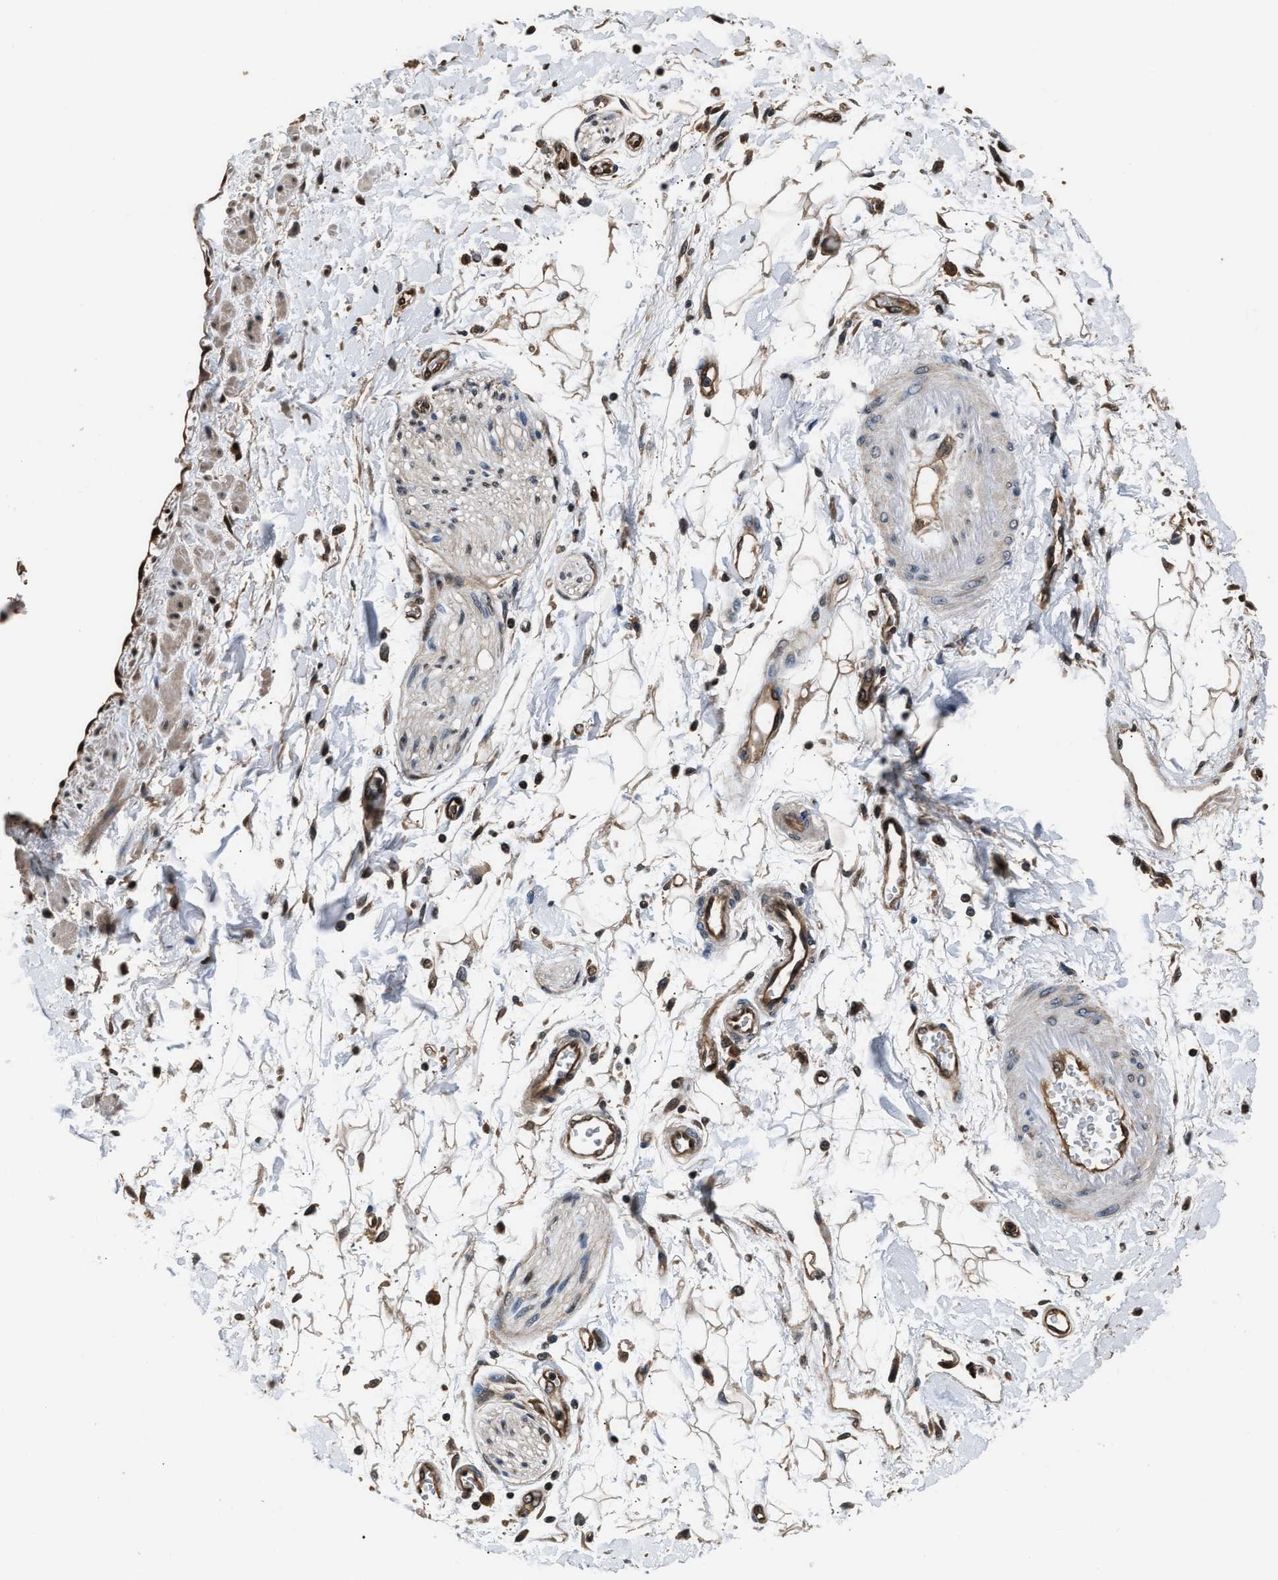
{"staining": {"intensity": "moderate", "quantity": "25%-75%", "location": "cytoplasmic/membranous"}, "tissue": "adipose tissue", "cell_type": "Adipocytes", "image_type": "normal", "snomed": [{"axis": "morphology", "description": "Normal tissue, NOS"}, {"axis": "morphology", "description": "Adenocarcinoma, NOS"}, {"axis": "topography", "description": "Duodenum"}, {"axis": "topography", "description": "Peripheral nerve tissue"}], "caption": "This image reveals normal adipose tissue stained with immunohistochemistry to label a protein in brown. The cytoplasmic/membranous of adipocytes show moderate positivity for the protein. Nuclei are counter-stained blue.", "gene": "DFFA", "patient": {"sex": "female", "age": 60}}